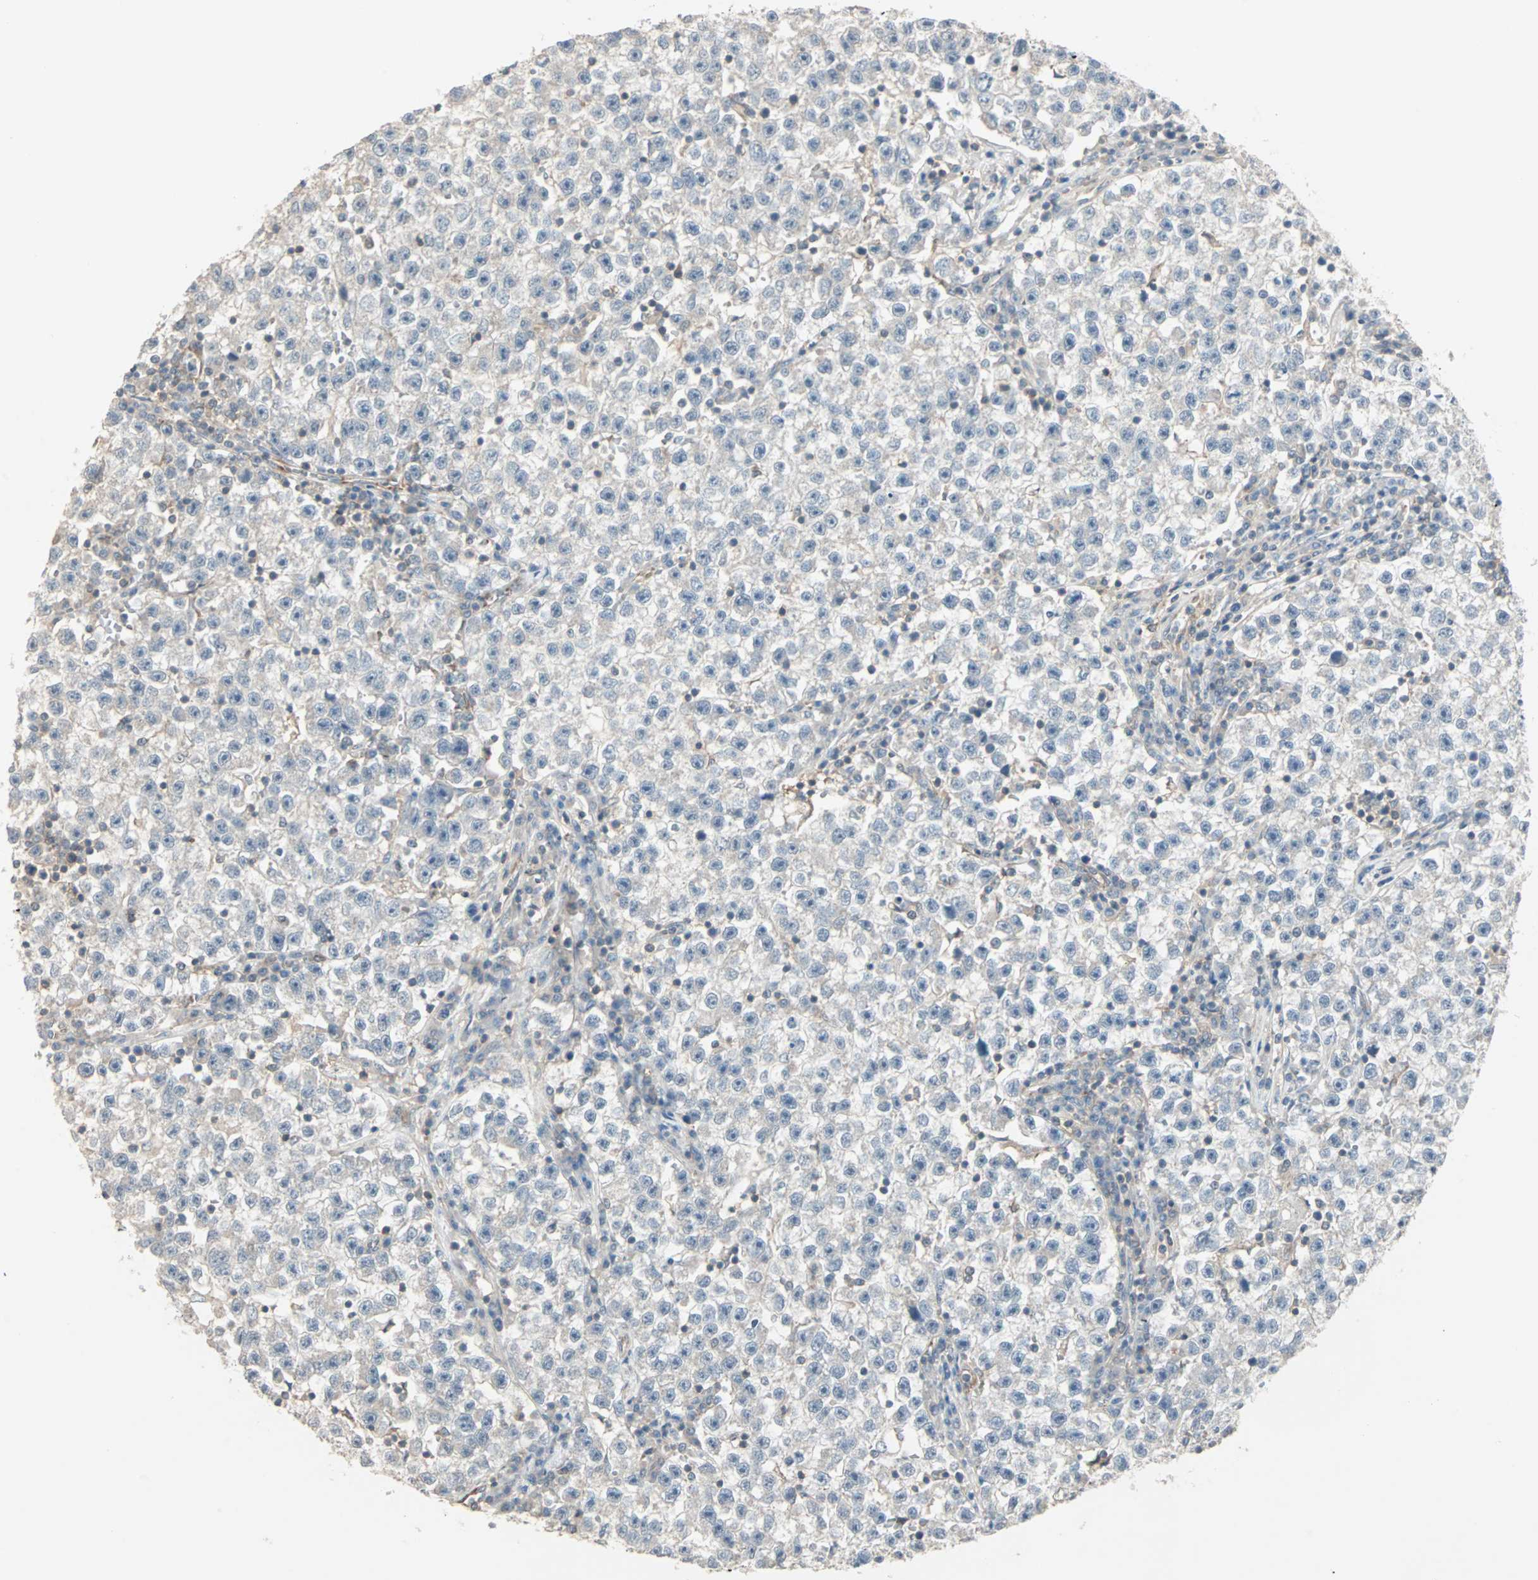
{"staining": {"intensity": "weak", "quantity": "25%-75%", "location": "cytoplasmic/membranous"}, "tissue": "testis cancer", "cell_type": "Tumor cells", "image_type": "cancer", "snomed": [{"axis": "morphology", "description": "Seminoma, NOS"}, {"axis": "topography", "description": "Testis"}], "caption": "Weak cytoplasmic/membranous positivity is seen in about 25%-75% of tumor cells in testis cancer.", "gene": "ZFP36", "patient": {"sex": "male", "age": 22}}